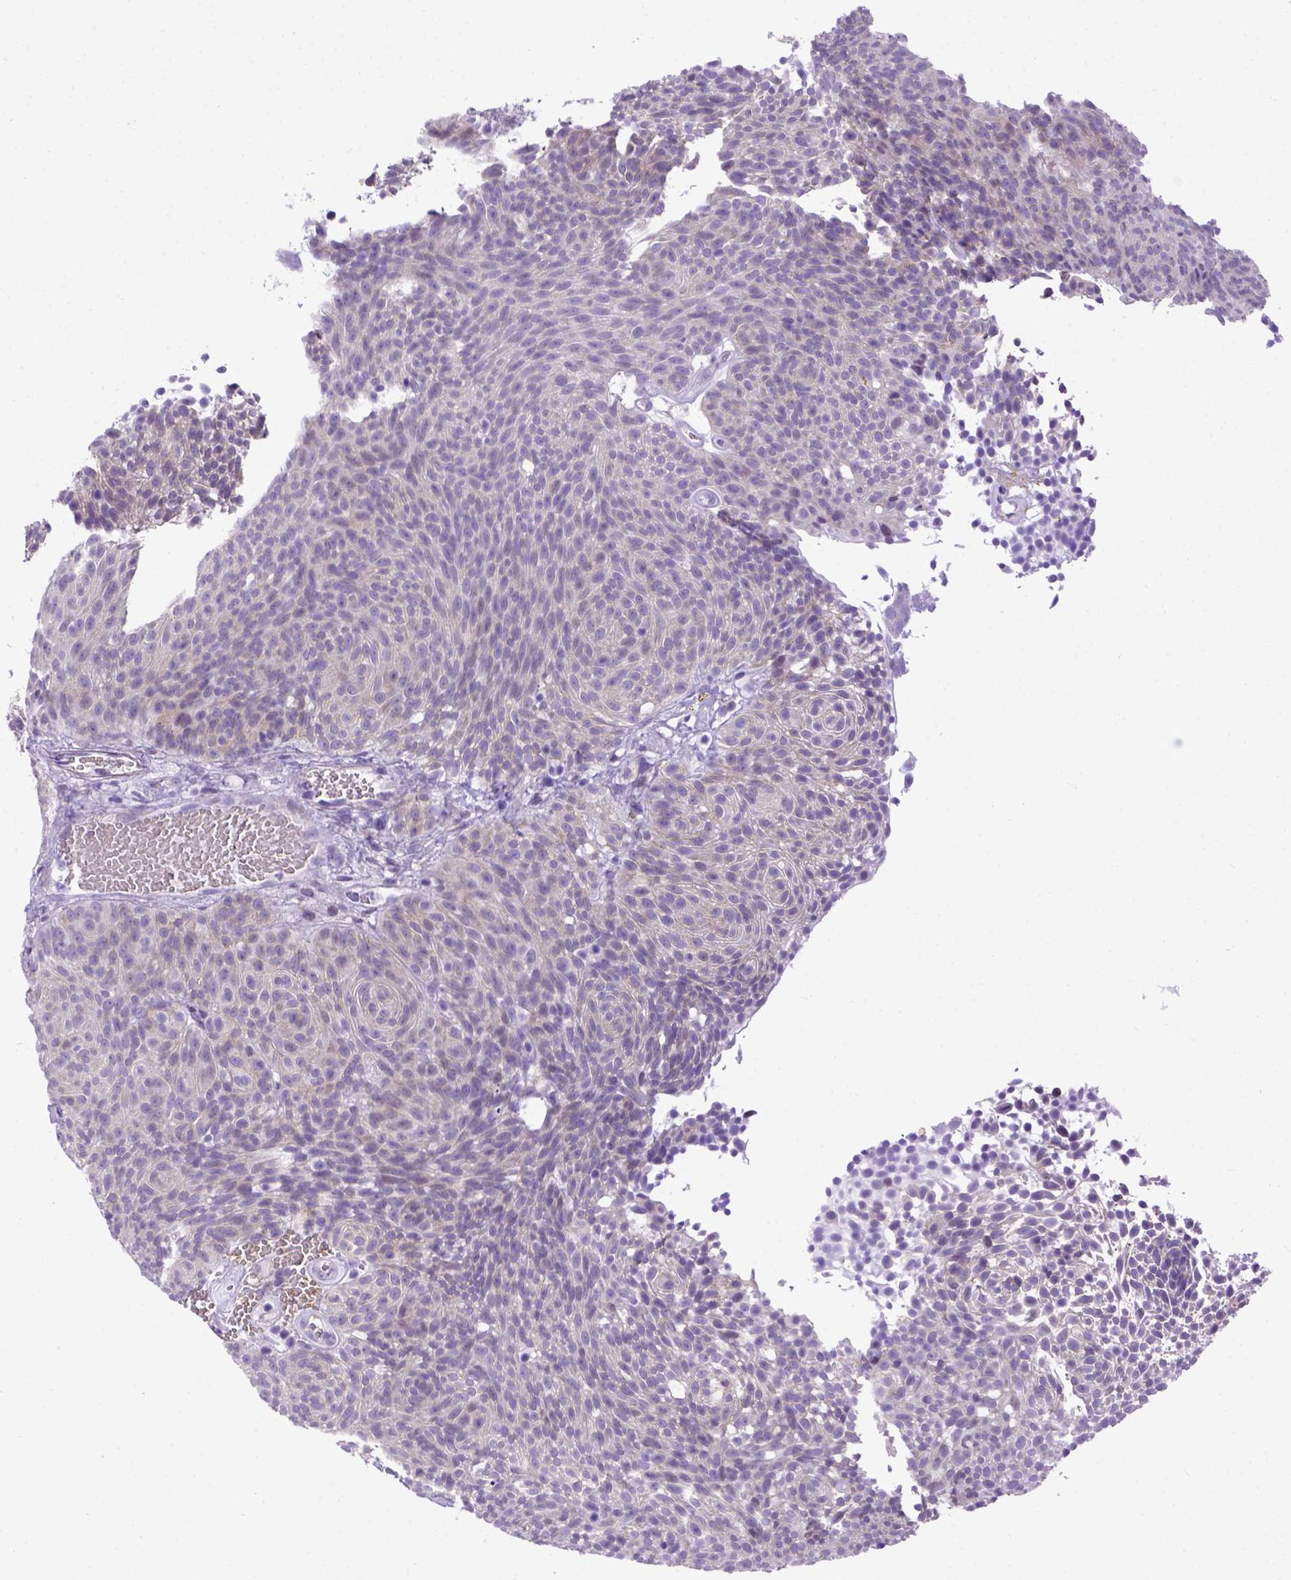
{"staining": {"intensity": "negative", "quantity": "none", "location": "none"}, "tissue": "urothelial cancer", "cell_type": "Tumor cells", "image_type": "cancer", "snomed": [{"axis": "morphology", "description": "Urothelial carcinoma, Low grade"}, {"axis": "topography", "description": "Urinary bladder"}], "caption": "This is an immunohistochemistry photomicrograph of human urothelial cancer. There is no staining in tumor cells.", "gene": "ADAM12", "patient": {"sex": "male", "age": 77}}